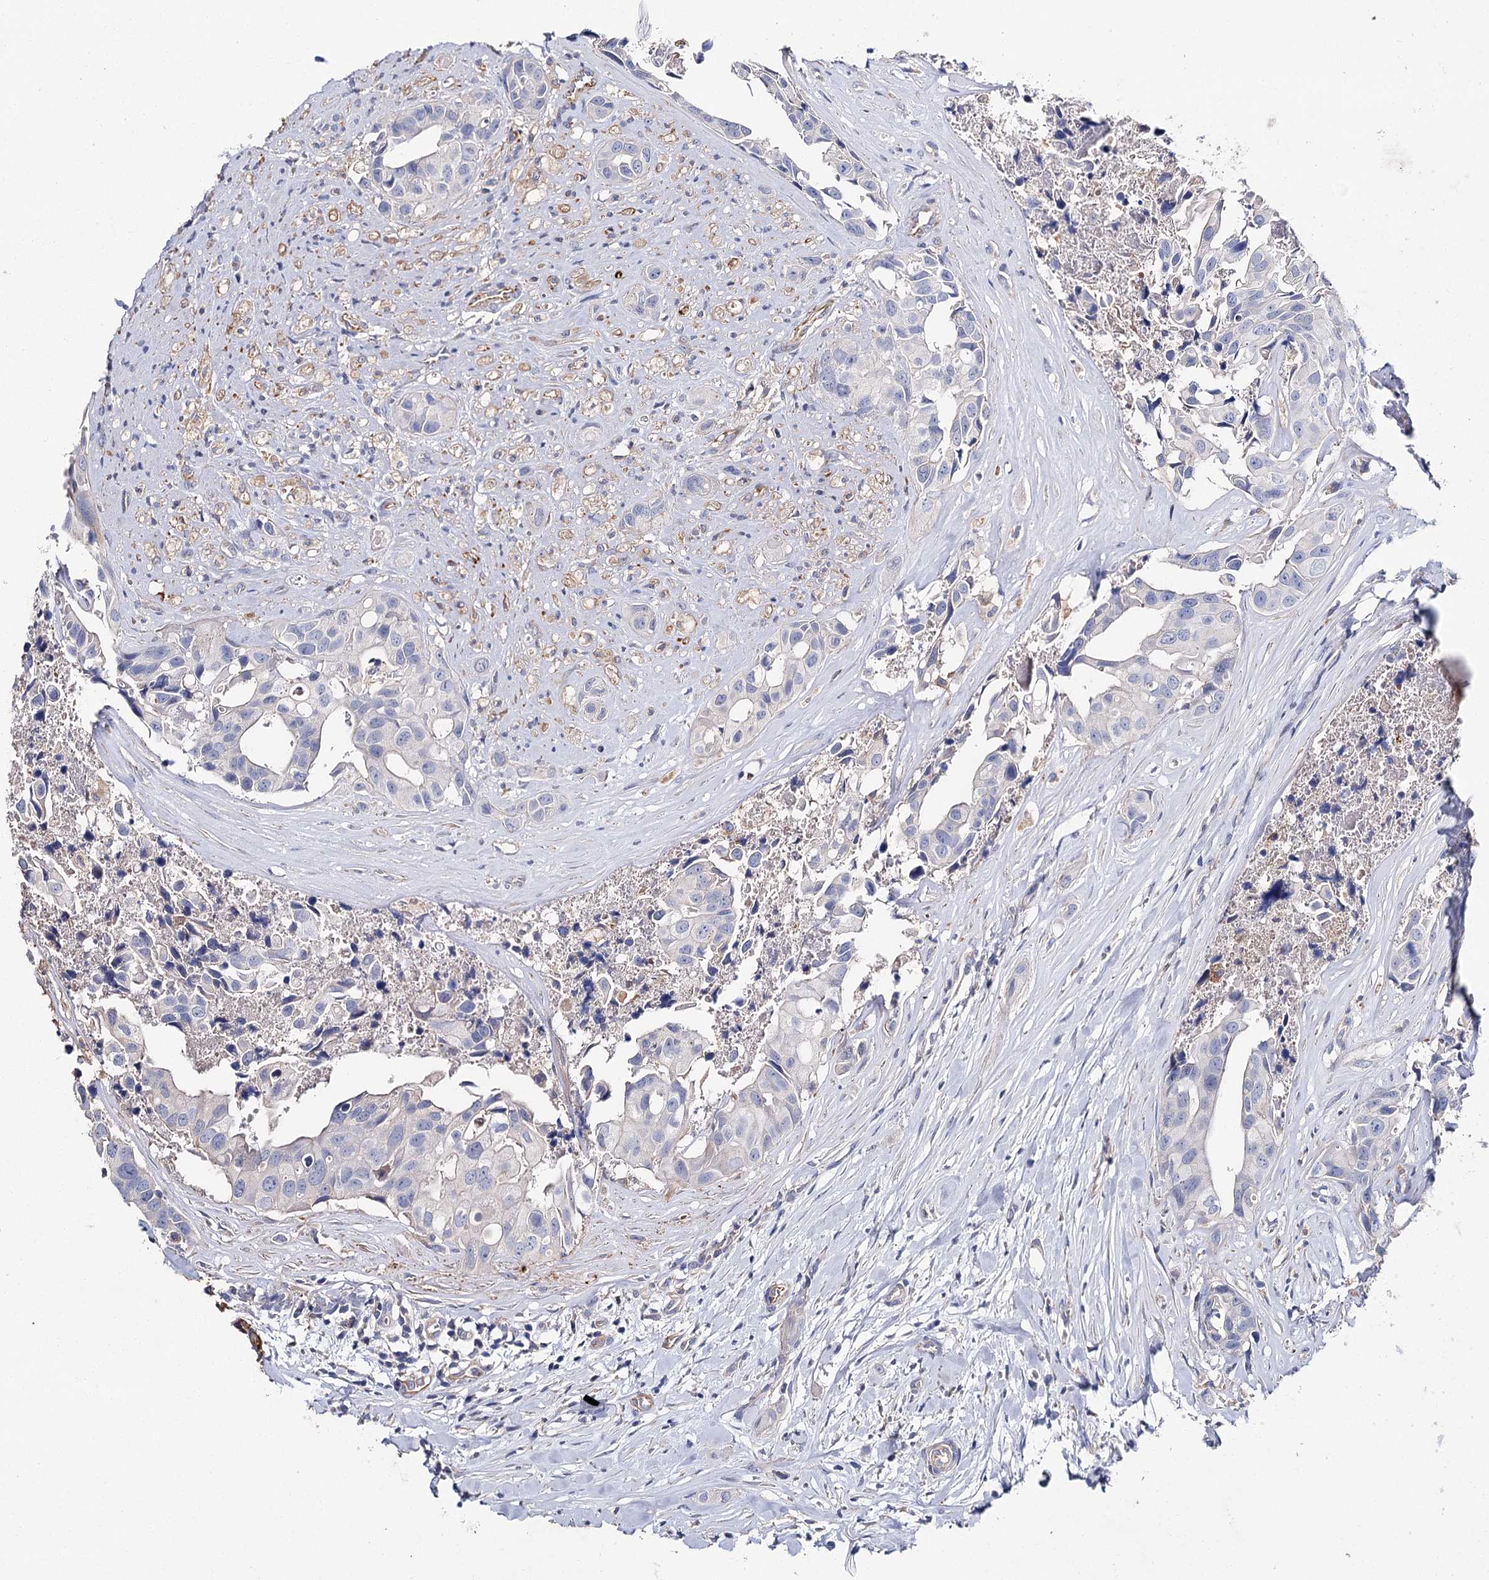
{"staining": {"intensity": "negative", "quantity": "none", "location": "none"}, "tissue": "head and neck cancer", "cell_type": "Tumor cells", "image_type": "cancer", "snomed": [{"axis": "morphology", "description": "Adenocarcinoma, NOS"}, {"axis": "morphology", "description": "Adenocarcinoma, metastatic, NOS"}, {"axis": "topography", "description": "Head-Neck"}], "caption": "A histopathology image of head and neck cancer (adenocarcinoma) stained for a protein reveals no brown staining in tumor cells.", "gene": "EPYC", "patient": {"sex": "male", "age": 75}}